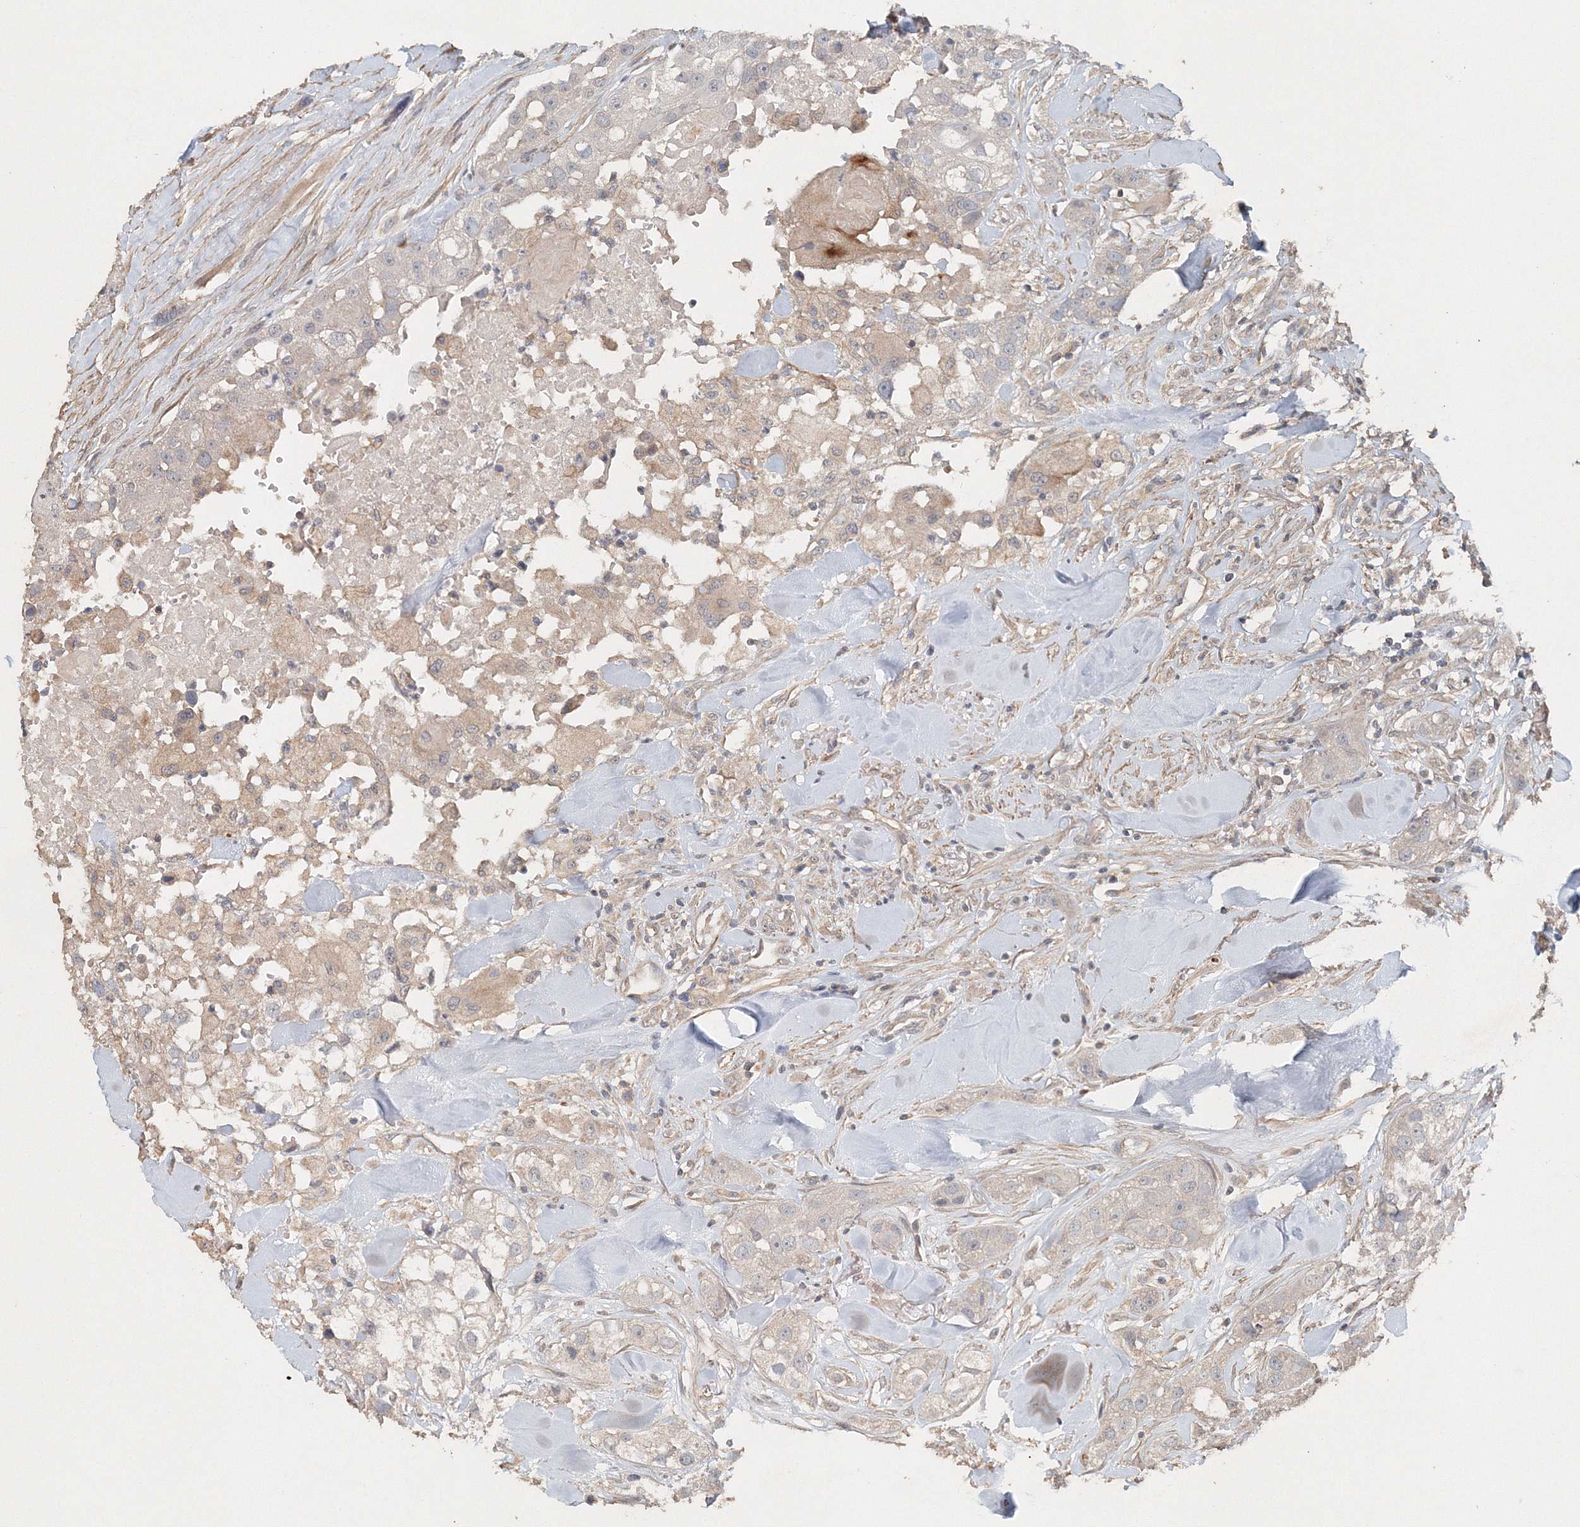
{"staining": {"intensity": "negative", "quantity": "none", "location": "none"}, "tissue": "head and neck cancer", "cell_type": "Tumor cells", "image_type": "cancer", "snomed": [{"axis": "morphology", "description": "Normal tissue, NOS"}, {"axis": "morphology", "description": "Squamous cell carcinoma, NOS"}, {"axis": "topography", "description": "Skeletal muscle"}, {"axis": "topography", "description": "Head-Neck"}], "caption": "An image of head and neck squamous cell carcinoma stained for a protein exhibits no brown staining in tumor cells.", "gene": "NALF2", "patient": {"sex": "male", "age": 51}}